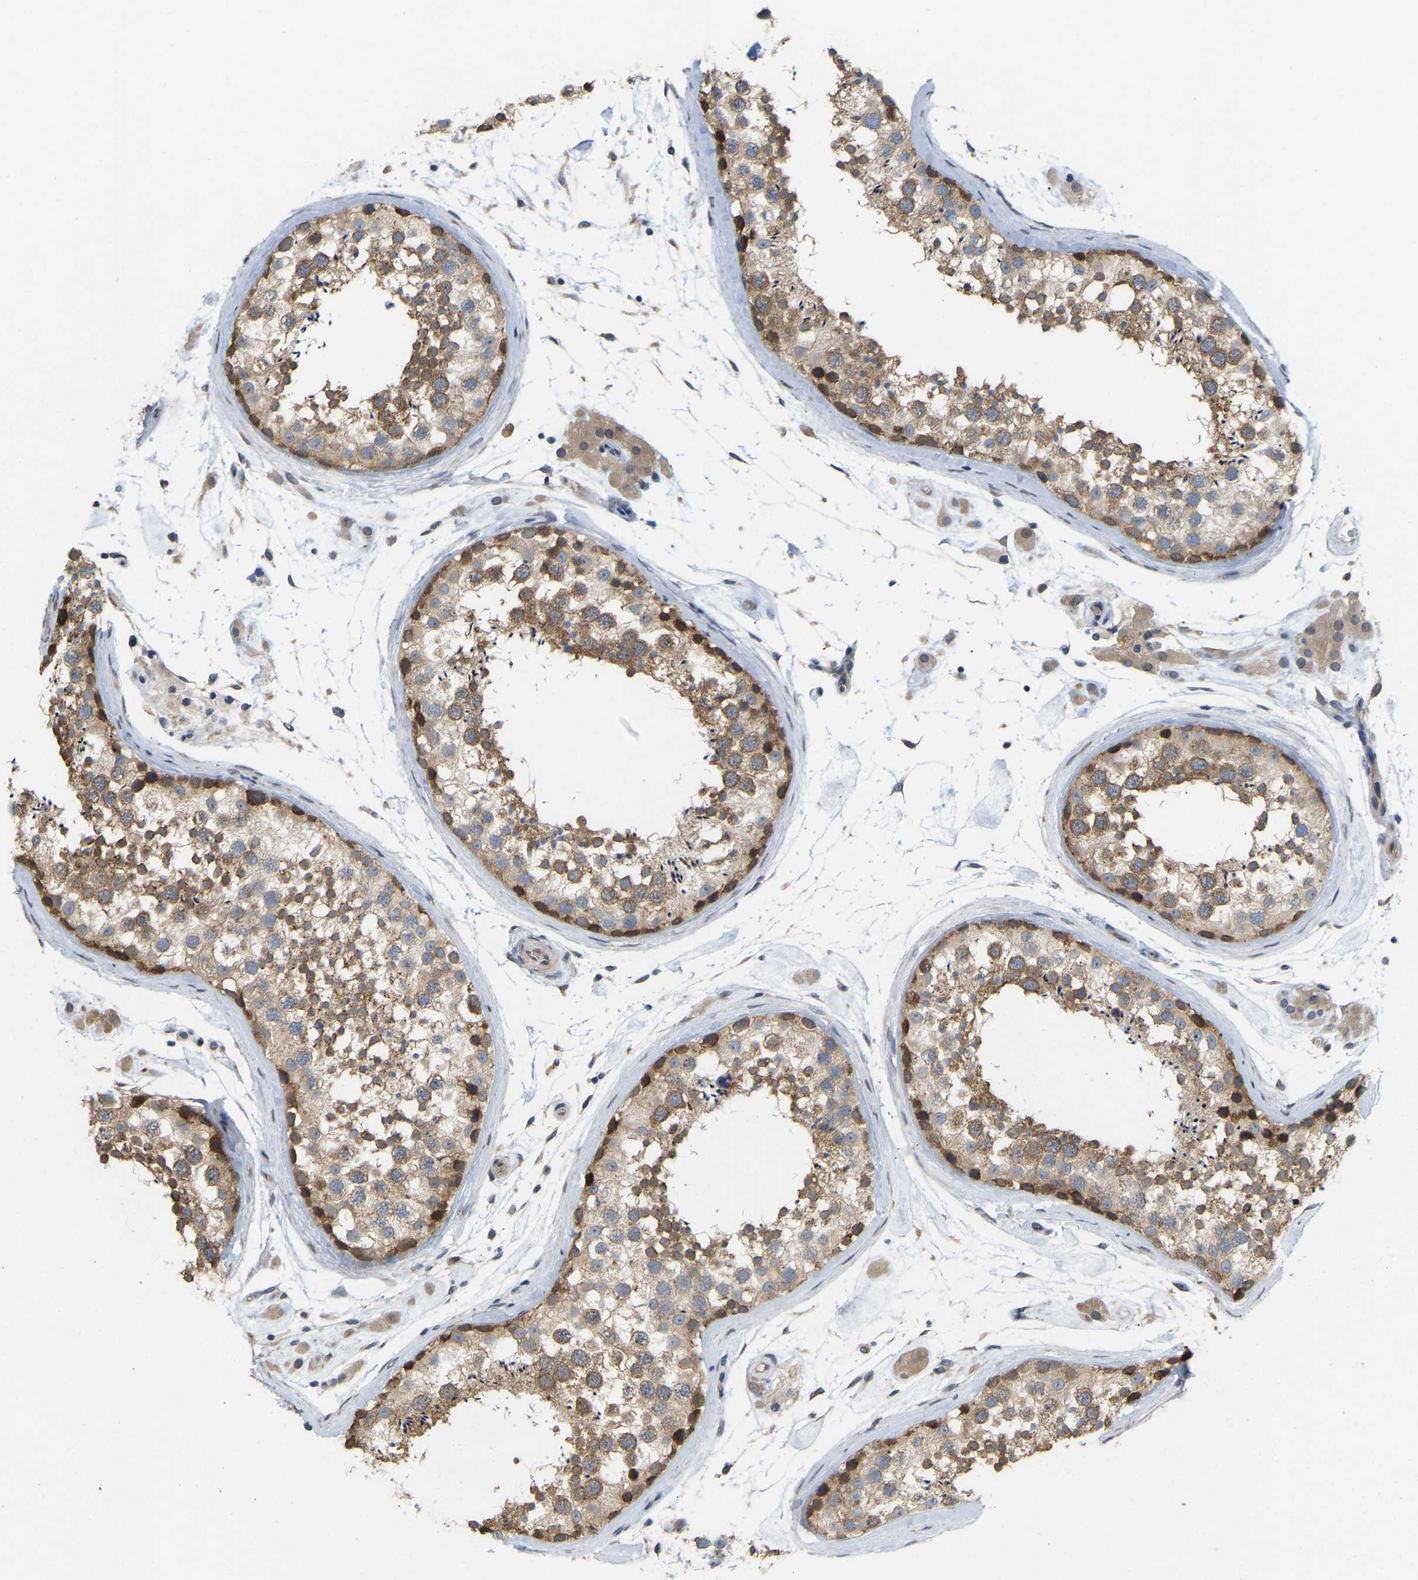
{"staining": {"intensity": "moderate", "quantity": ">75%", "location": "cytoplasmic/membranous"}, "tissue": "testis", "cell_type": "Cells in seminiferous ducts", "image_type": "normal", "snomed": [{"axis": "morphology", "description": "Normal tissue, NOS"}, {"axis": "topography", "description": "Testis"}], "caption": "A histopathology image of testis stained for a protein shows moderate cytoplasmic/membranous brown staining in cells in seminiferous ducts.", "gene": "BEND3", "patient": {"sex": "male", "age": 46}}